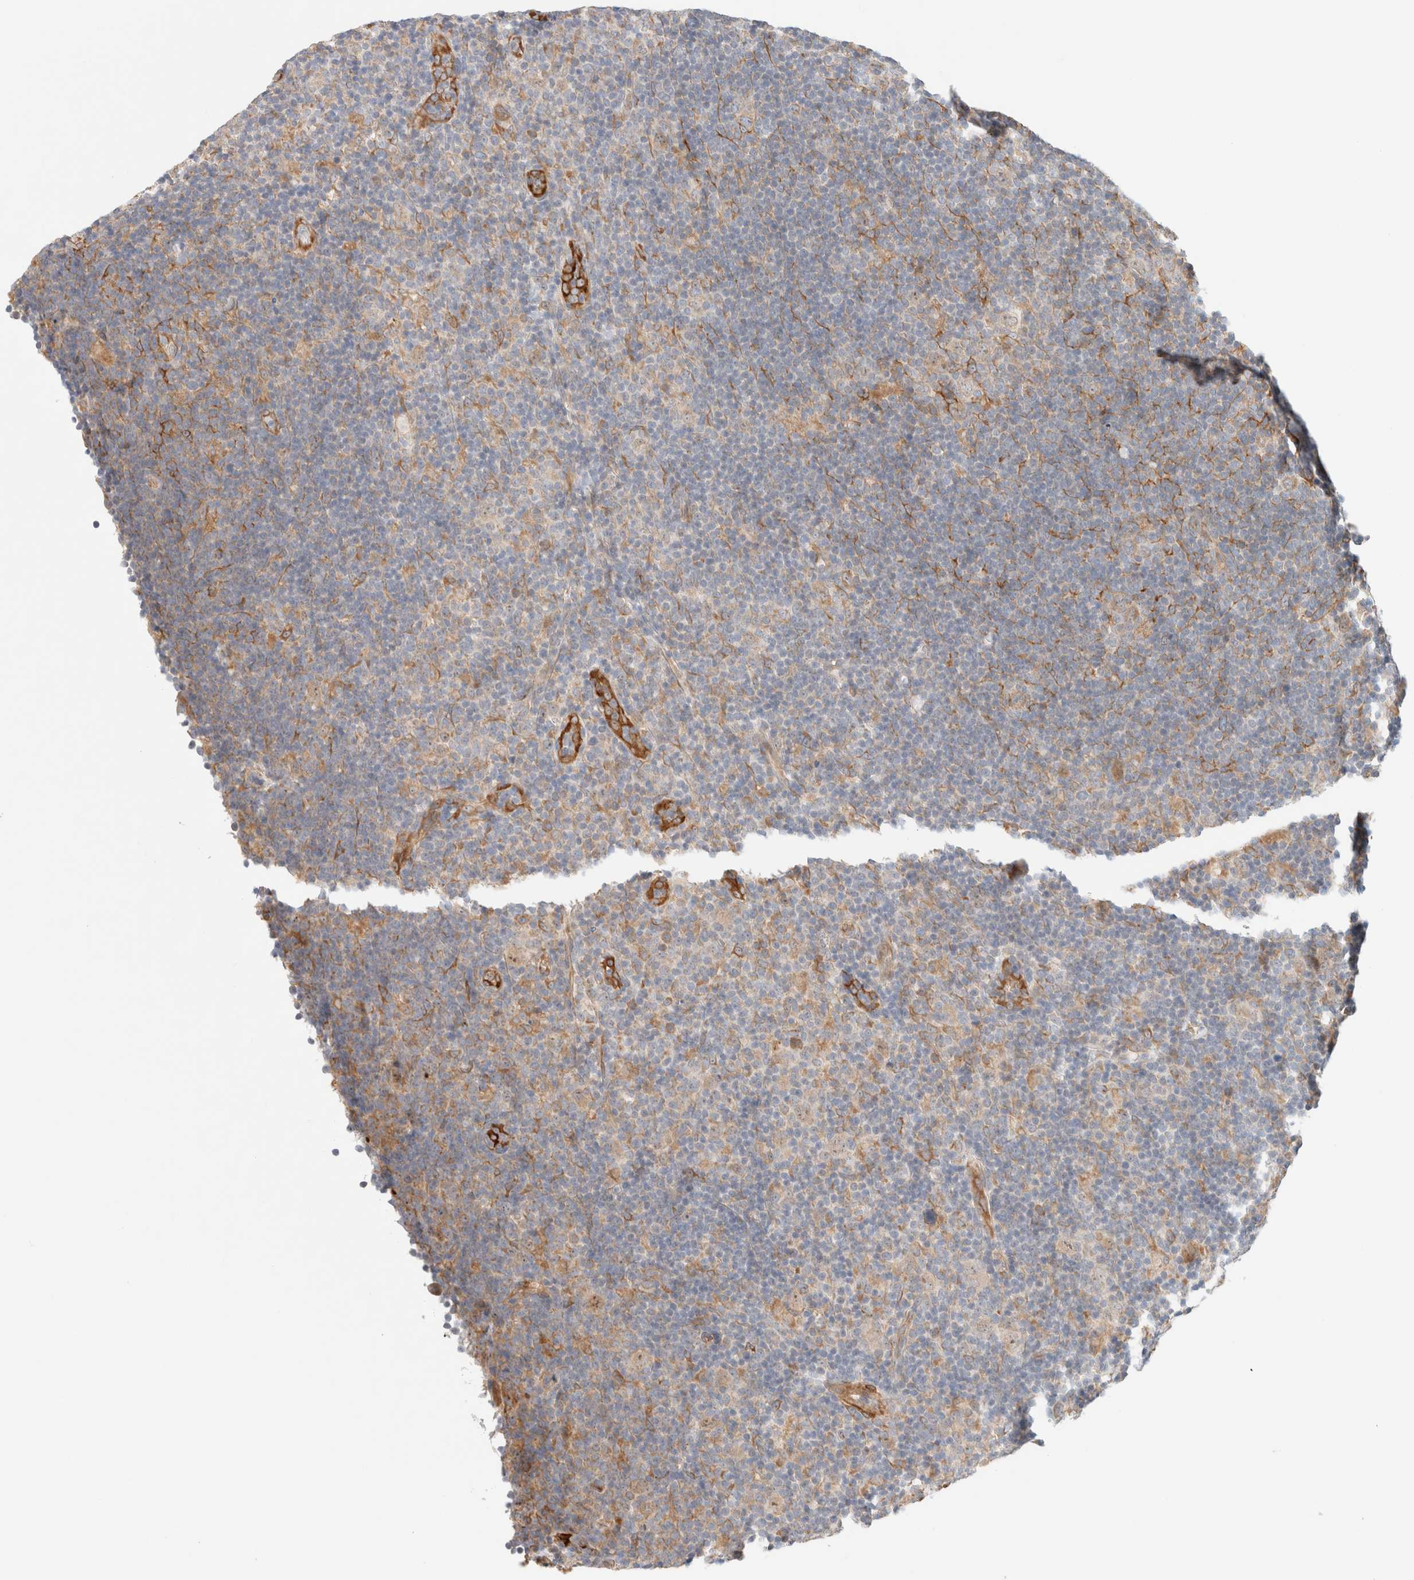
{"staining": {"intensity": "moderate", "quantity": ">75%", "location": "cytoplasmic/membranous,nuclear"}, "tissue": "lymphoma", "cell_type": "Tumor cells", "image_type": "cancer", "snomed": [{"axis": "morphology", "description": "Hodgkin's disease, NOS"}, {"axis": "topography", "description": "Lymph node"}], "caption": "The photomicrograph shows immunohistochemical staining of lymphoma. There is moderate cytoplasmic/membranous and nuclear staining is appreciated in about >75% of tumor cells.", "gene": "RRP15", "patient": {"sex": "female", "age": 57}}